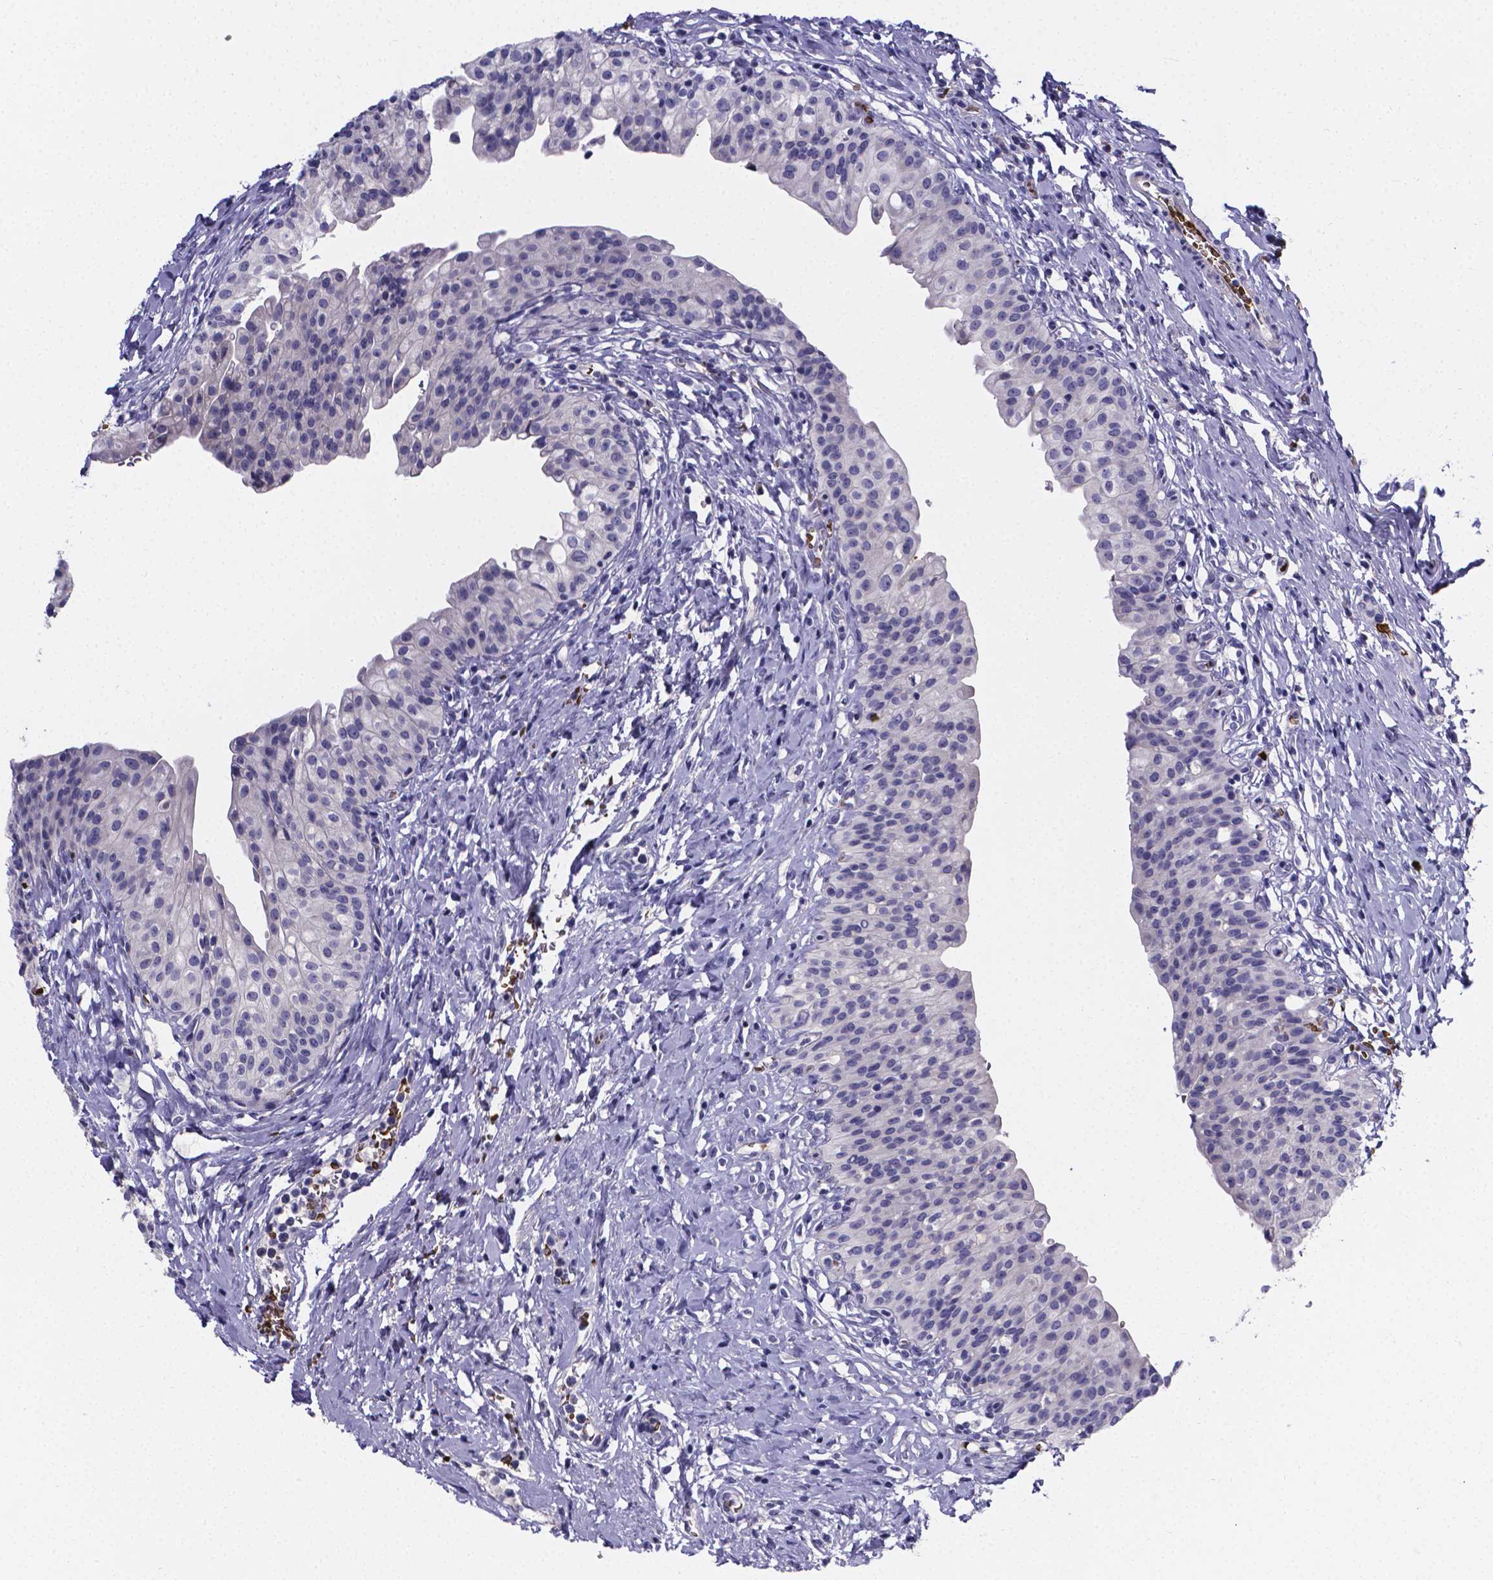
{"staining": {"intensity": "negative", "quantity": "none", "location": "none"}, "tissue": "urinary bladder", "cell_type": "Urothelial cells", "image_type": "normal", "snomed": [{"axis": "morphology", "description": "Normal tissue, NOS"}, {"axis": "topography", "description": "Urinary bladder"}], "caption": "IHC micrograph of unremarkable urinary bladder: urinary bladder stained with DAB displays no significant protein positivity in urothelial cells.", "gene": "GABRA3", "patient": {"sex": "male", "age": 76}}